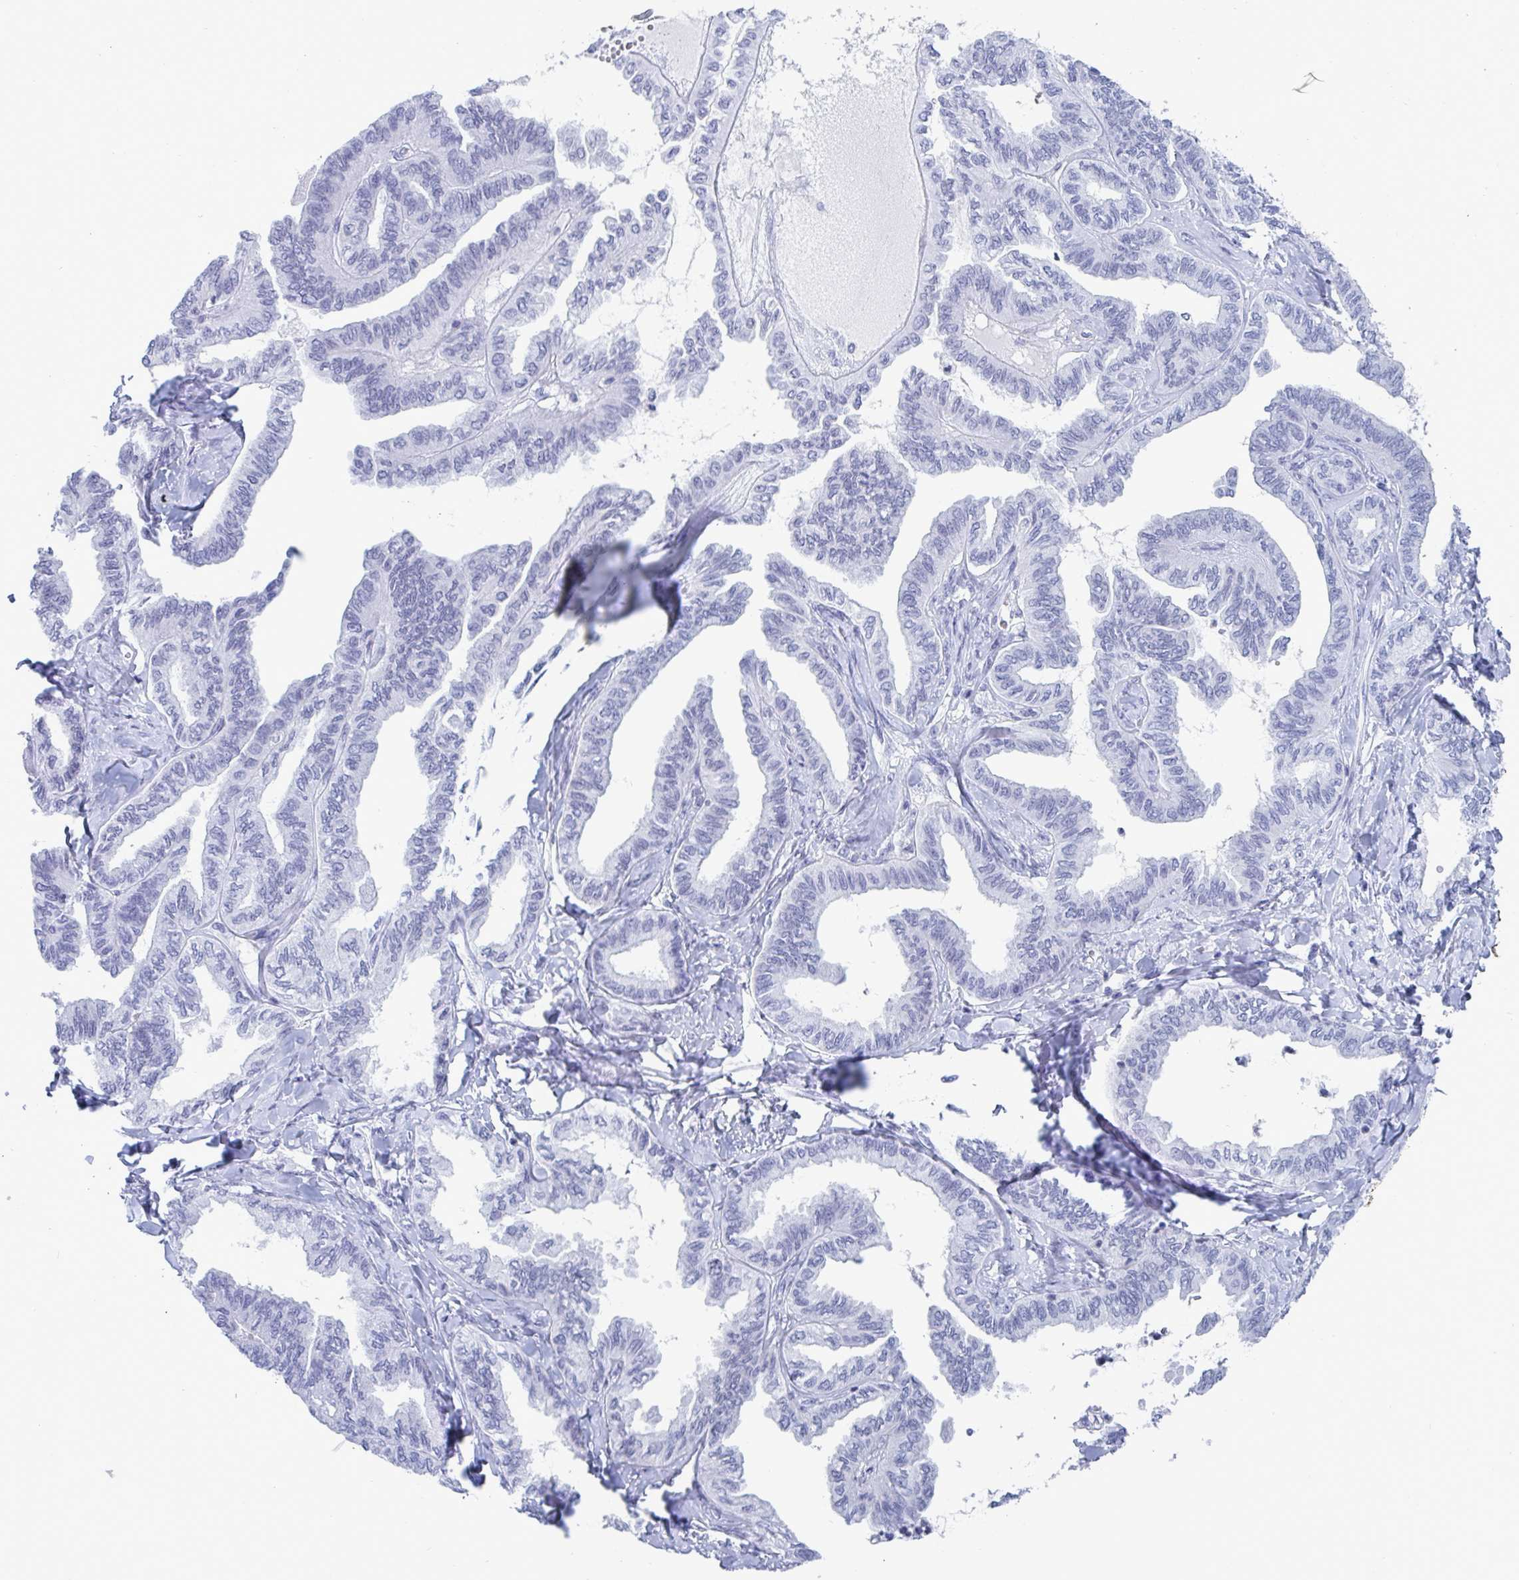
{"staining": {"intensity": "negative", "quantity": "none", "location": "none"}, "tissue": "ovarian cancer", "cell_type": "Tumor cells", "image_type": "cancer", "snomed": [{"axis": "morphology", "description": "Carcinoma, endometroid"}, {"axis": "topography", "description": "Ovary"}], "caption": "Tumor cells show no significant protein staining in endometroid carcinoma (ovarian).", "gene": "CDX4", "patient": {"sex": "female", "age": 70}}